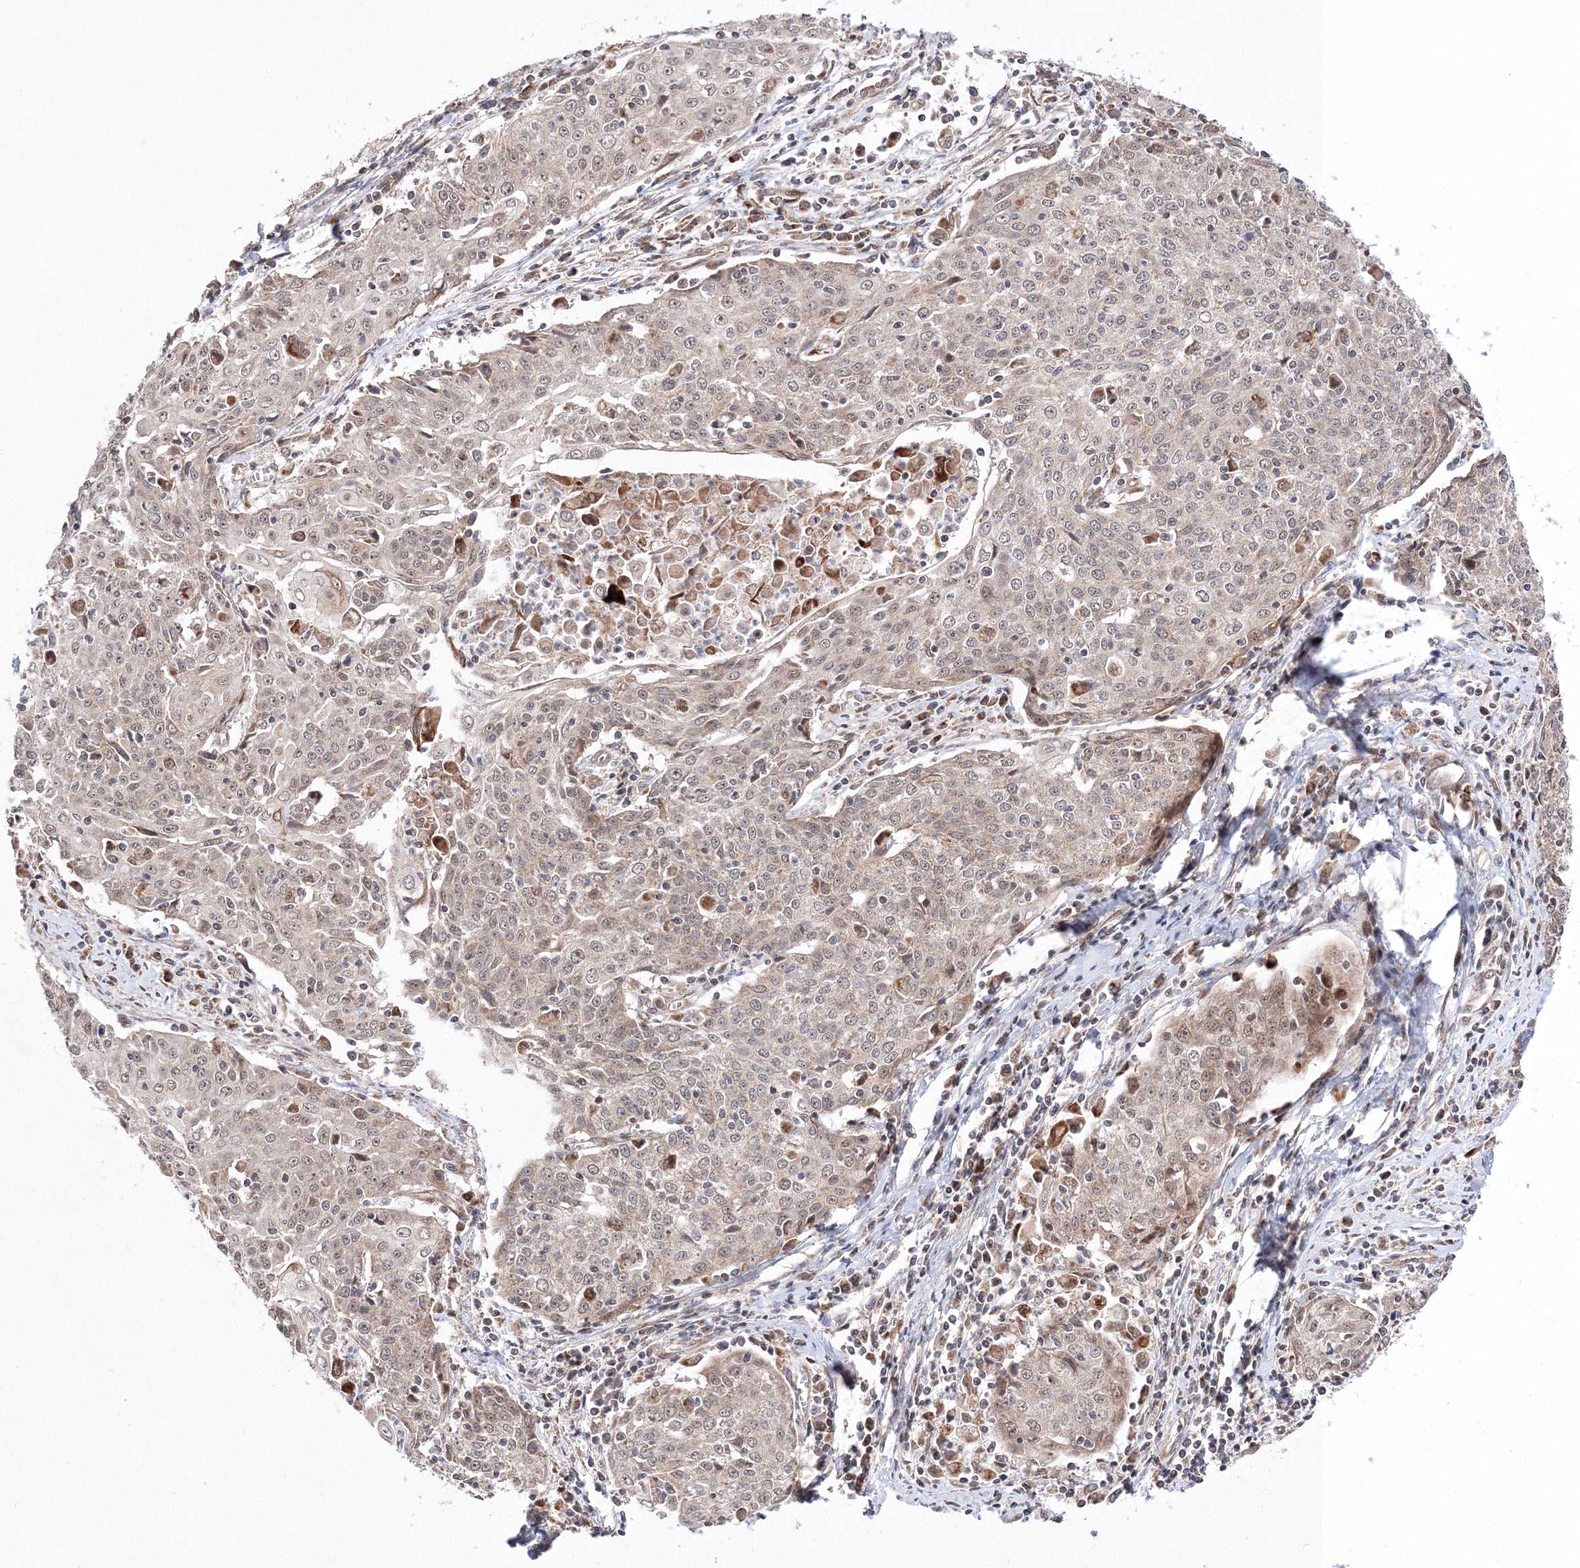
{"staining": {"intensity": "weak", "quantity": "25%-75%", "location": "cytoplasmic/membranous"}, "tissue": "cervical cancer", "cell_type": "Tumor cells", "image_type": "cancer", "snomed": [{"axis": "morphology", "description": "Squamous cell carcinoma, NOS"}, {"axis": "topography", "description": "Cervix"}], "caption": "Tumor cells demonstrate low levels of weak cytoplasmic/membranous positivity in about 25%-75% of cells in human cervical squamous cell carcinoma.", "gene": "DALRD3", "patient": {"sex": "female", "age": 48}}